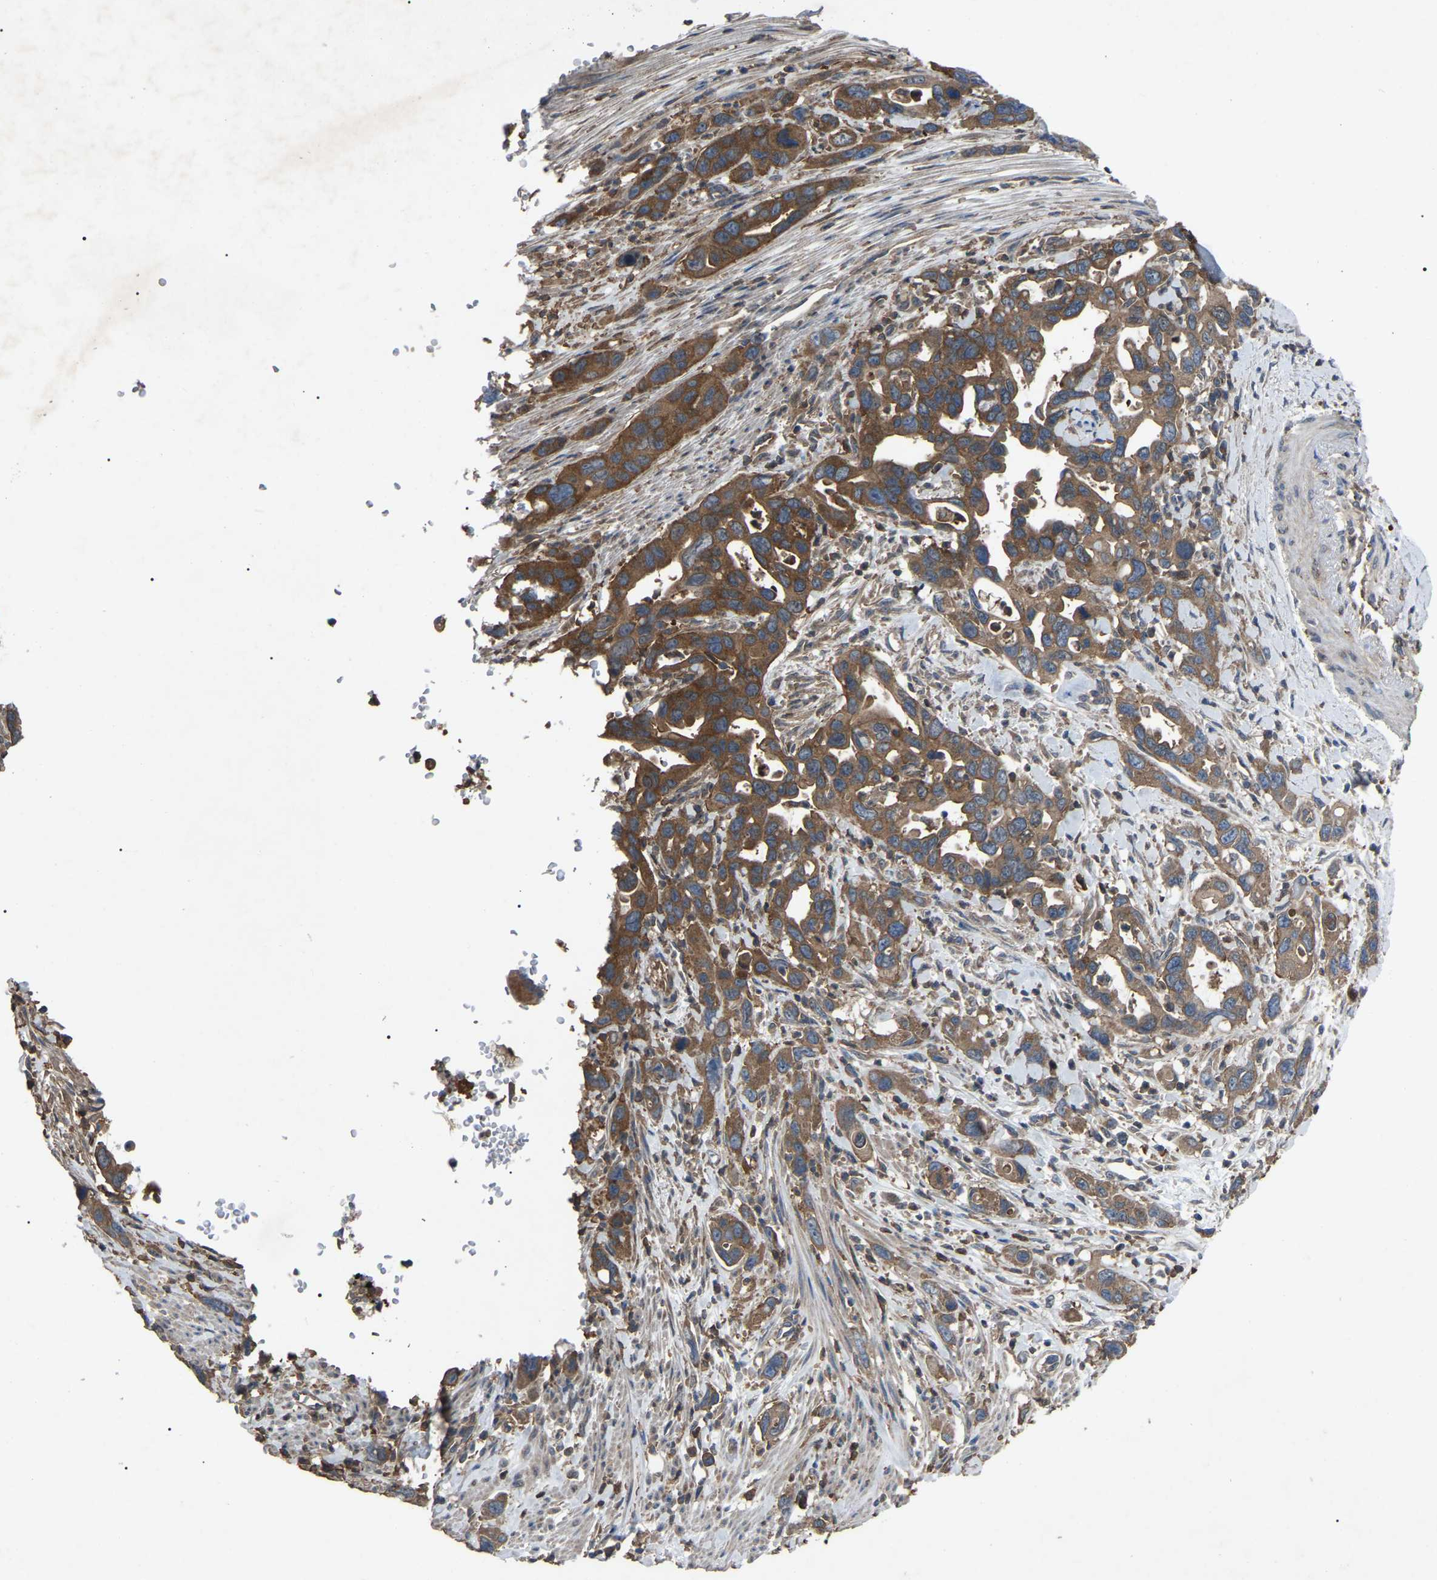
{"staining": {"intensity": "strong", "quantity": ">75%", "location": "cytoplasmic/membranous"}, "tissue": "pancreatic cancer", "cell_type": "Tumor cells", "image_type": "cancer", "snomed": [{"axis": "morphology", "description": "Adenocarcinoma, NOS"}, {"axis": "topography", "description": "Pancreas"}], "caption": "DAB (3,3'-diaminobenzidine) immunohistochemical staining of human pancreatic adenocarcinoma exhibits strong cytoplasmic/membranous protein positivity in approximately >75% of tumor cells.", "gene": "AIMP1", "patient": {"sex": "female", "age": 70}}